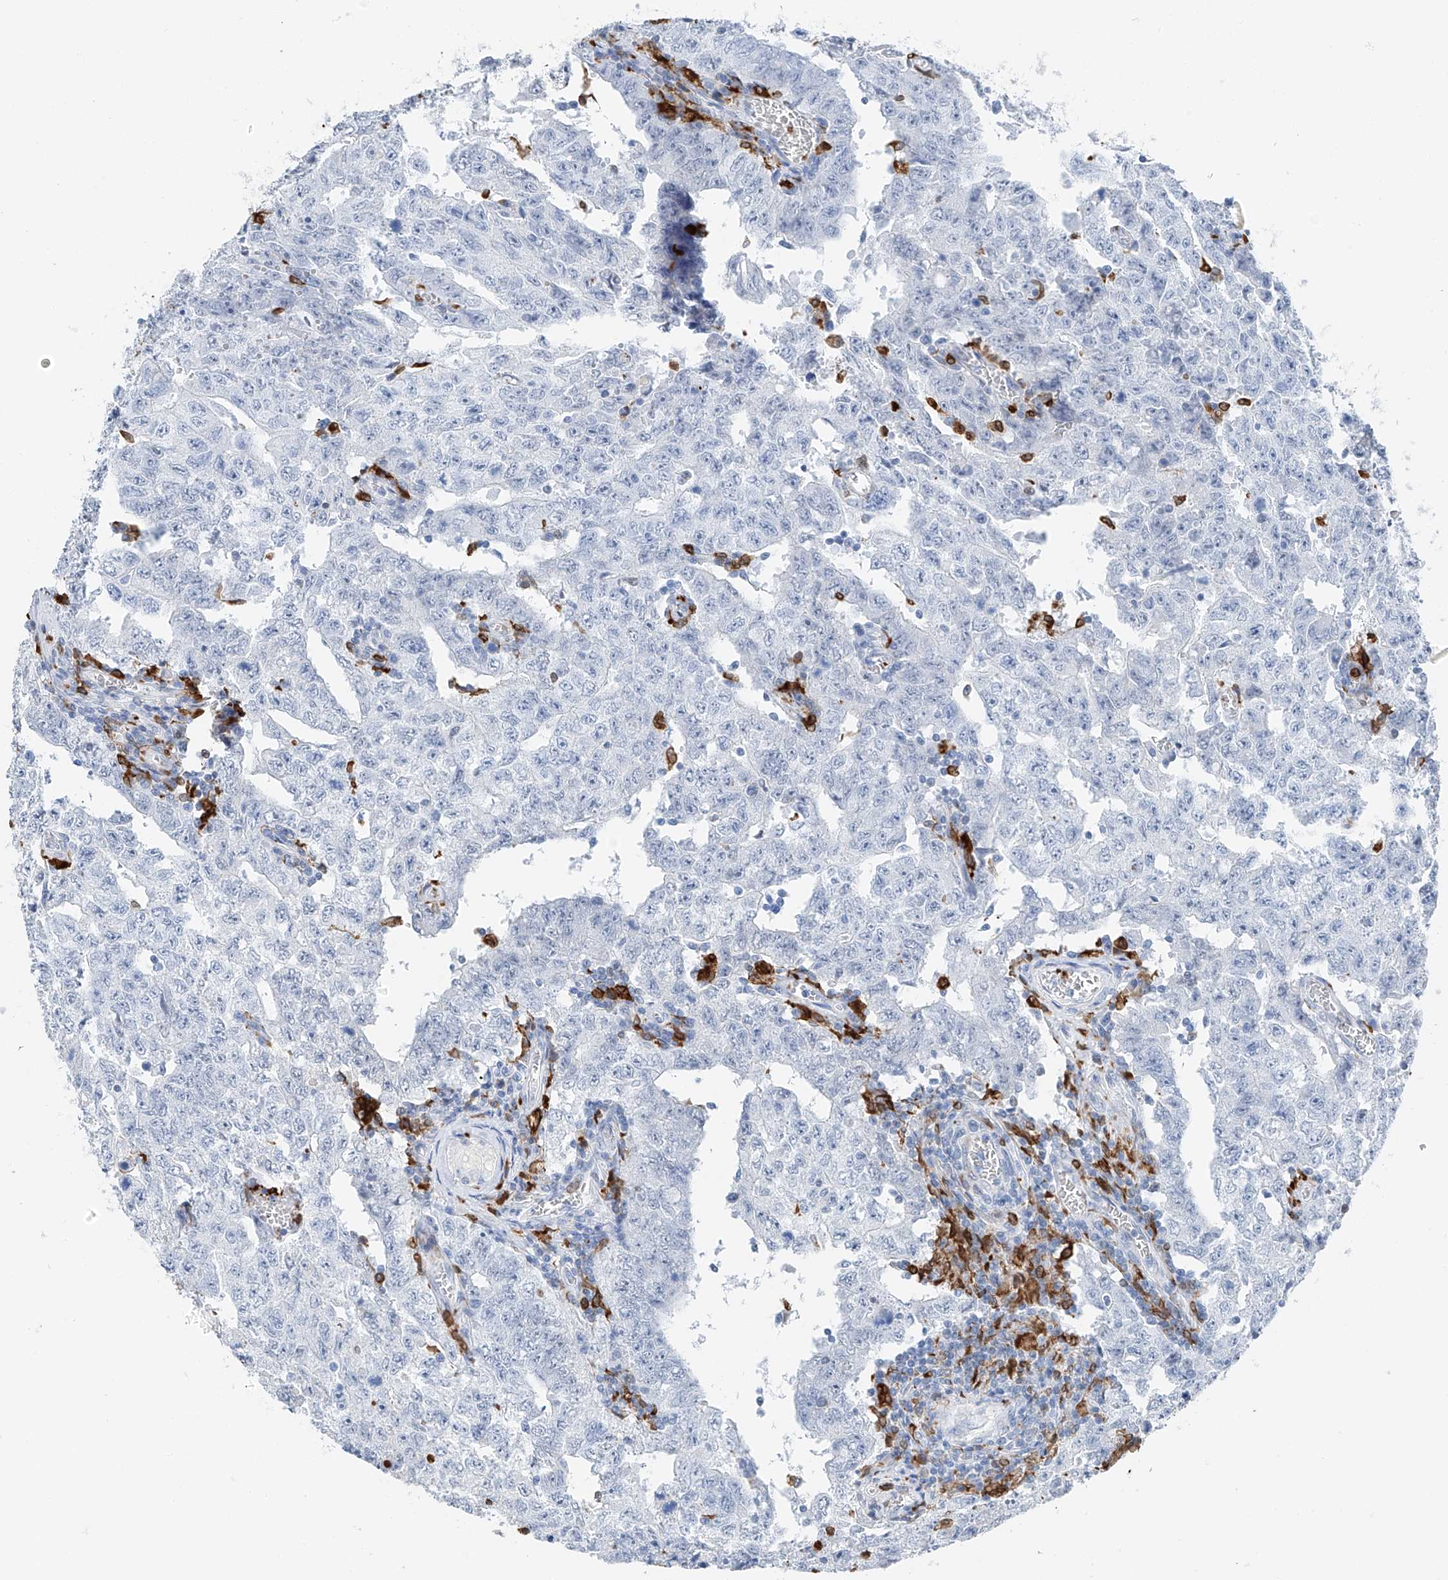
{"staining": {"intensity": "negative", "quantity": "none", "location": "none"}, "tissue": "testis cancer", "cell_type": "Tumor cells", "image_type": "cancer", "snomed": [{"axis": "morphology", "description": "Carcinoma, Embryonal, NOS"}, {"axis": "topography", "description": "Testis"}], "caption": "The histopathology image reveals no significant positivity in tumor cells of testis embryonal carcinoma.", "gene": "TBXAS1", "patient": {"sex": "male", "age": 26}}